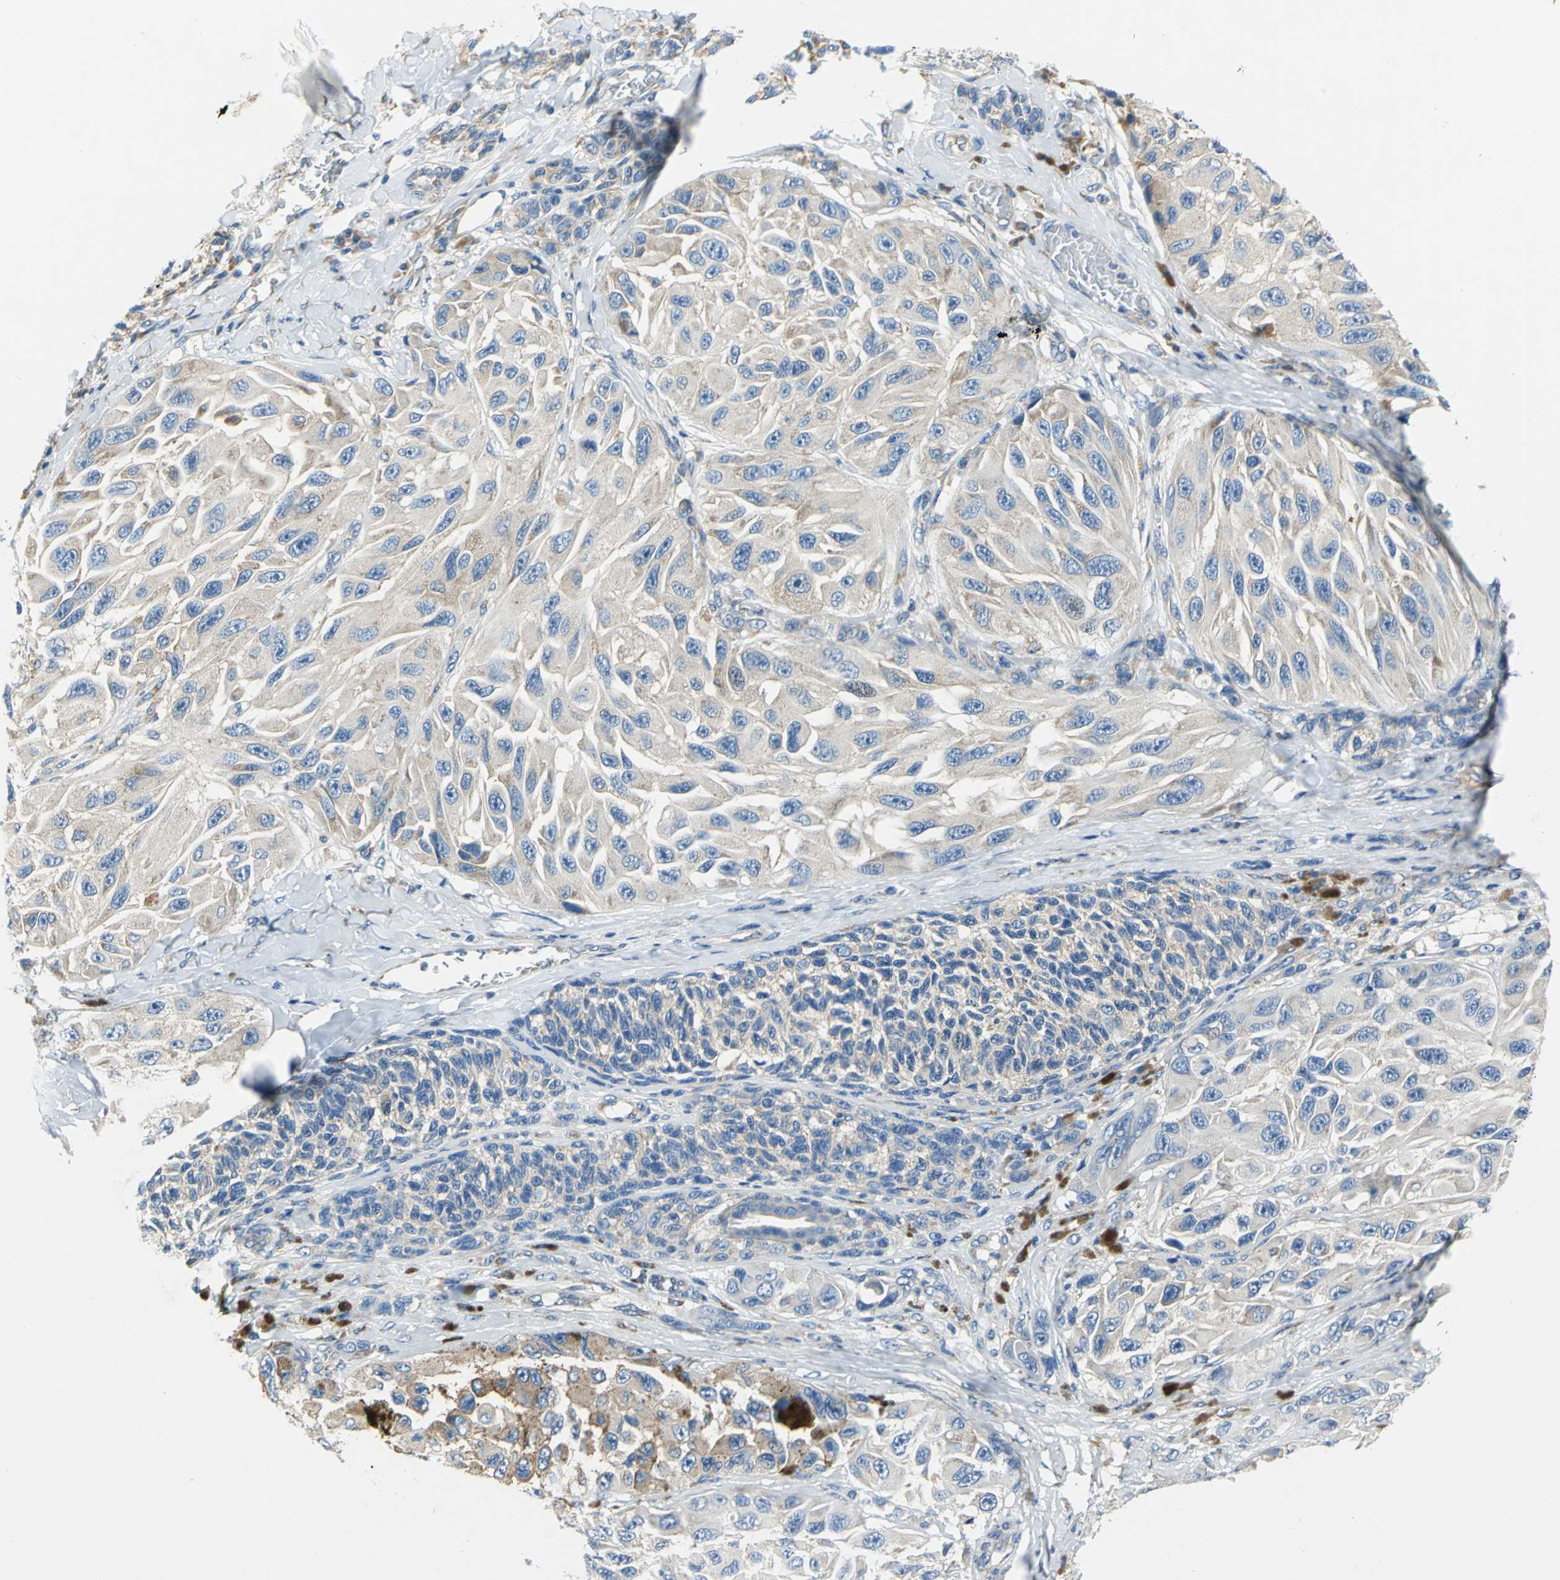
{"staining": {"intensity": "weak", "quantity": "25%-75%", "location": "cytoplasmic/membranous"}, "tissue": "melanoma", "cell_type": "Tumor cells", "image_type": "cancer", "snomed": [{"axis": "morphology", "description": "Malignant melanoma, NOS"}, {"axis": "topography", "description": "Skin"}], "caption": "Brown immunohistochemical staining in human melanoma displays weak cytoplasmic/membranous staining in approximately 25%-75% of tumor cells.", "gene": "TRIM25", "patient": {"sex": "female", "age": 73}}